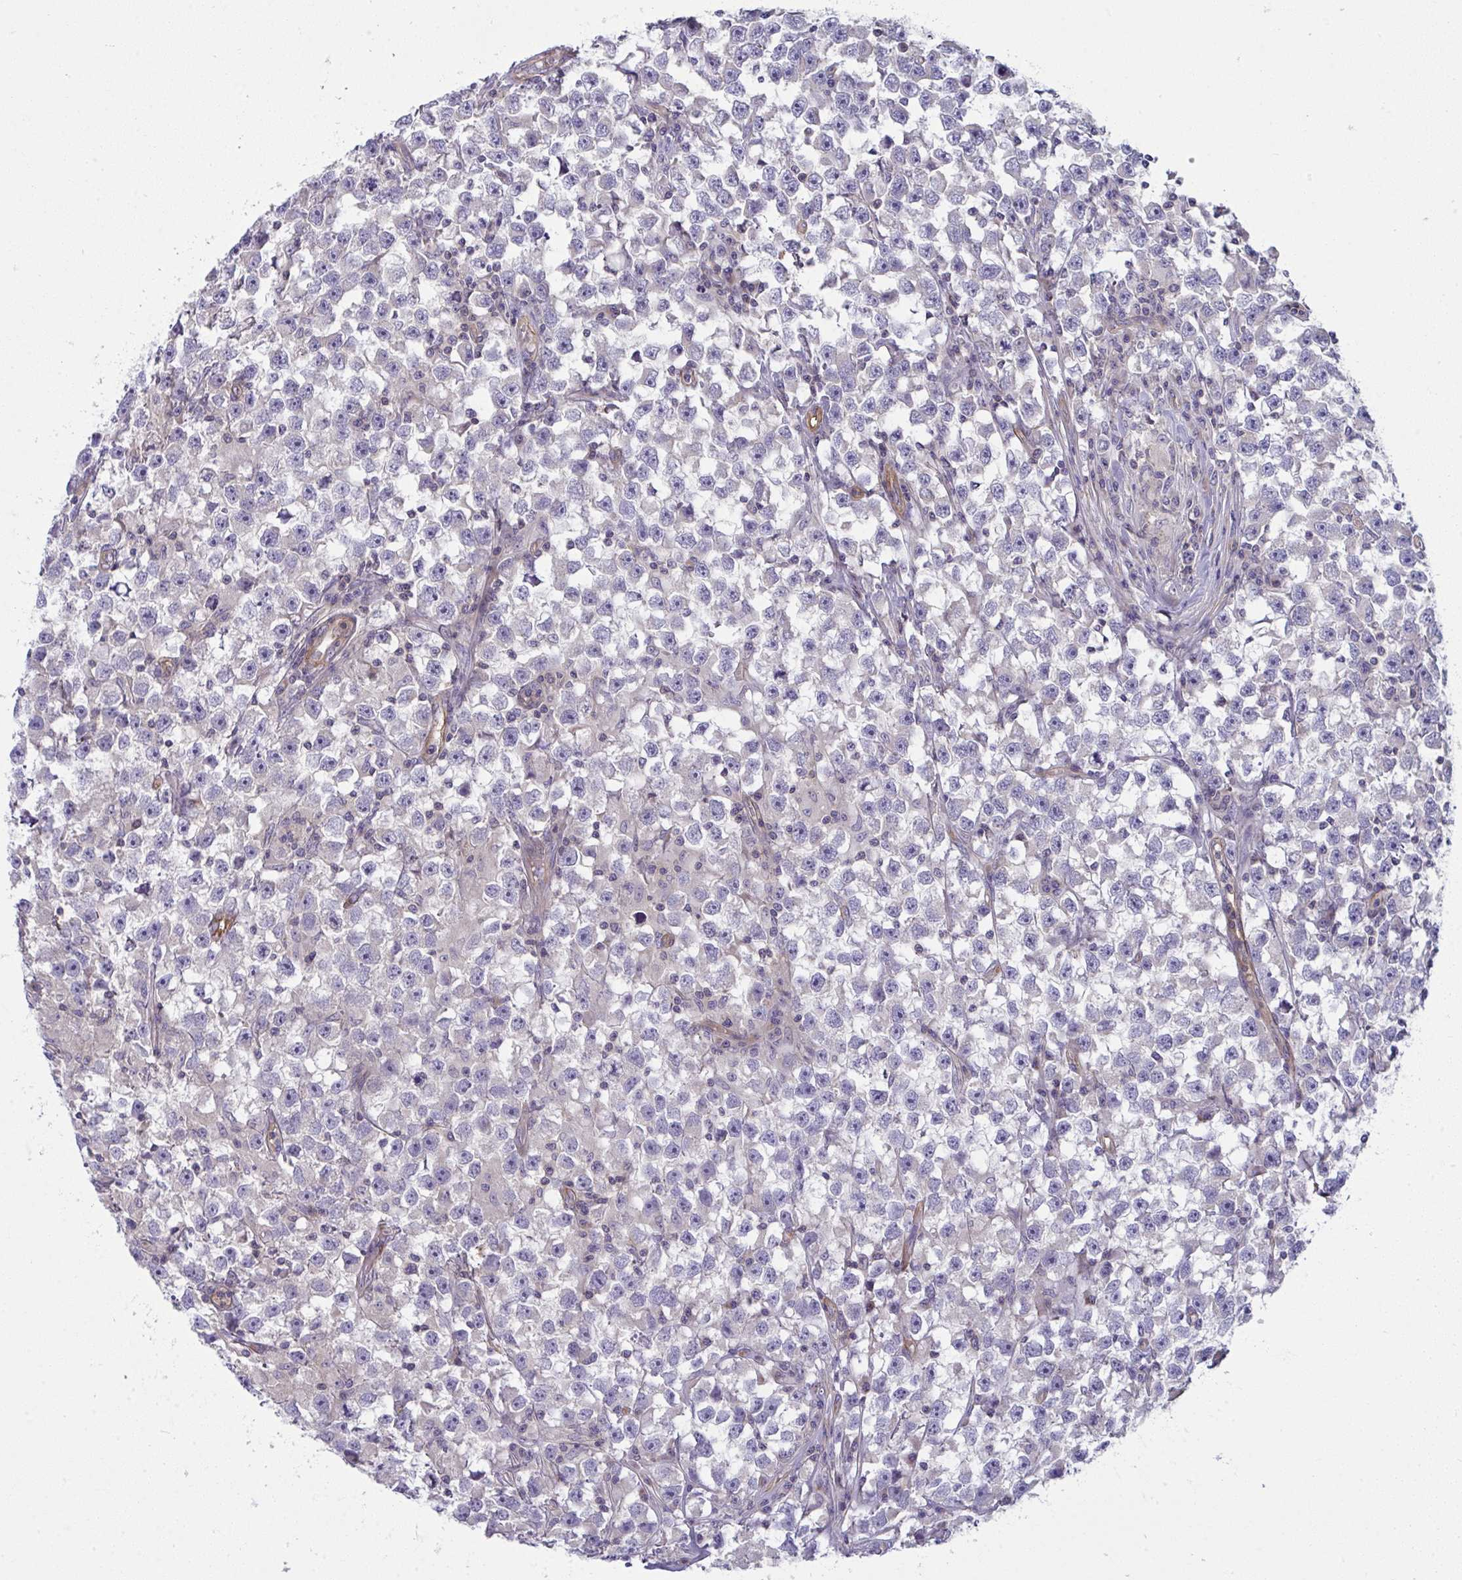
{"staining": {"intensity": "negative", "quantity": "none", "location": "none"}, "tissue": "testis cancer", "cell_type": "Tumor cells", "image_type": "cancer", "snomed": [{"axis": "morphology", "description": "Seminoma, NOS"}, {"axis": "topography", "description": "Testis"}], "caption": "DAB (3,3'-diaminobenzidine) immunohistochemical staining of testis cancer (seminoma) shows no significant staining in tumor cells.", "gene": "MYL12A", "patient": {"sex": "male", "age": 33}}